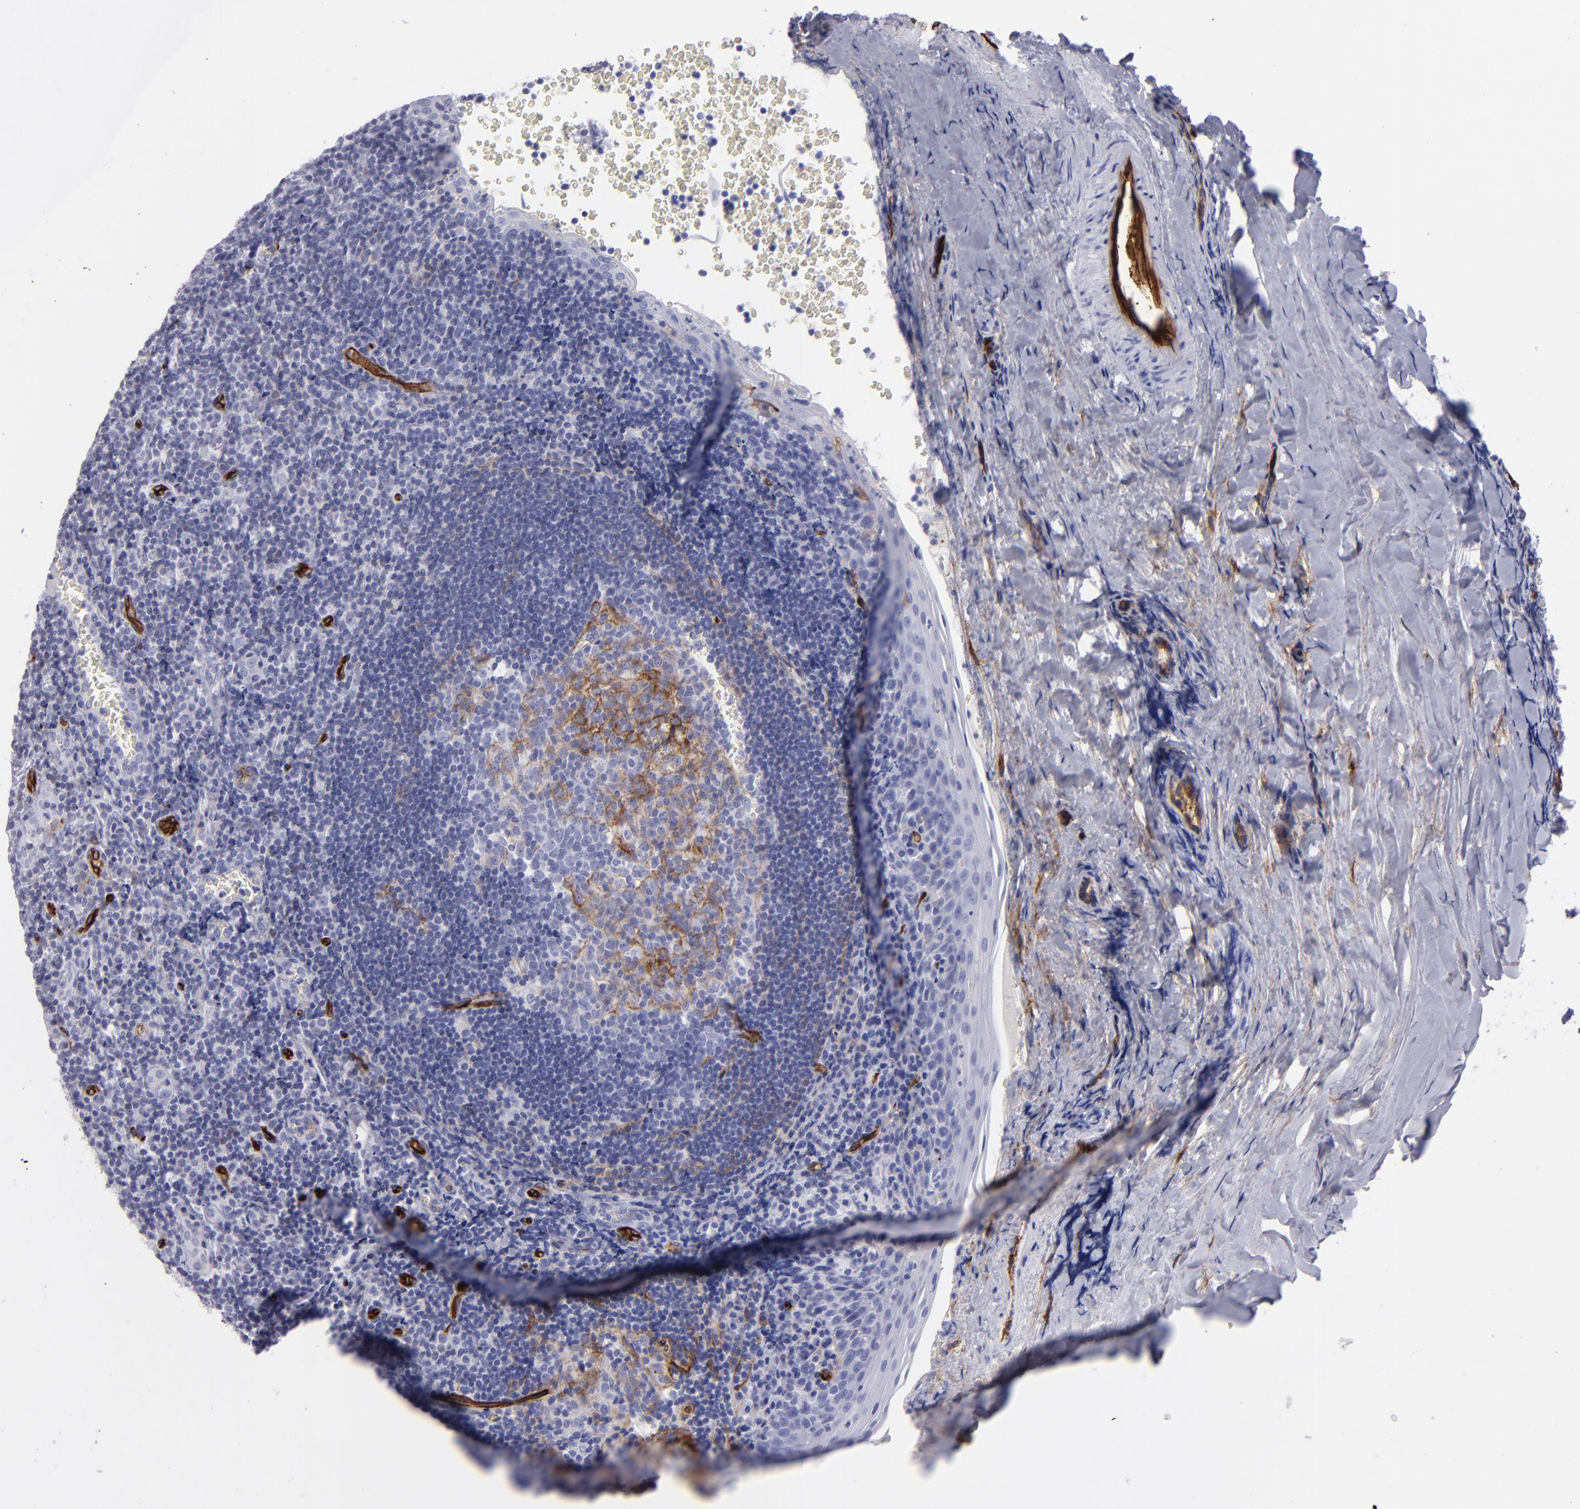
{"staining": {"intensity": "moderate", "quantity": "25%-75%", "location": "cytoplasmic/membranous"}, "tissue": "tonsil", "cell_type": "Germinal center cells", "image_type": "normal", "snomed": [{"axis": "morphology", "description": "Normal tissue, NOS"}, {"axis": "topography", "description": "Tonsil"}], "caption": "A medium amount of moderate cytoplasmic/membranous expression is seen in about 25%-75% of germinal center cells in normal tonsil. The staining was performed using DAB to visualize the protein expression in brown, while the nuclei were stained in blue with hematoxylin (Magnification: 20x).", "gene": "ACE", "patient": {"sex": "male", "age": 20}}